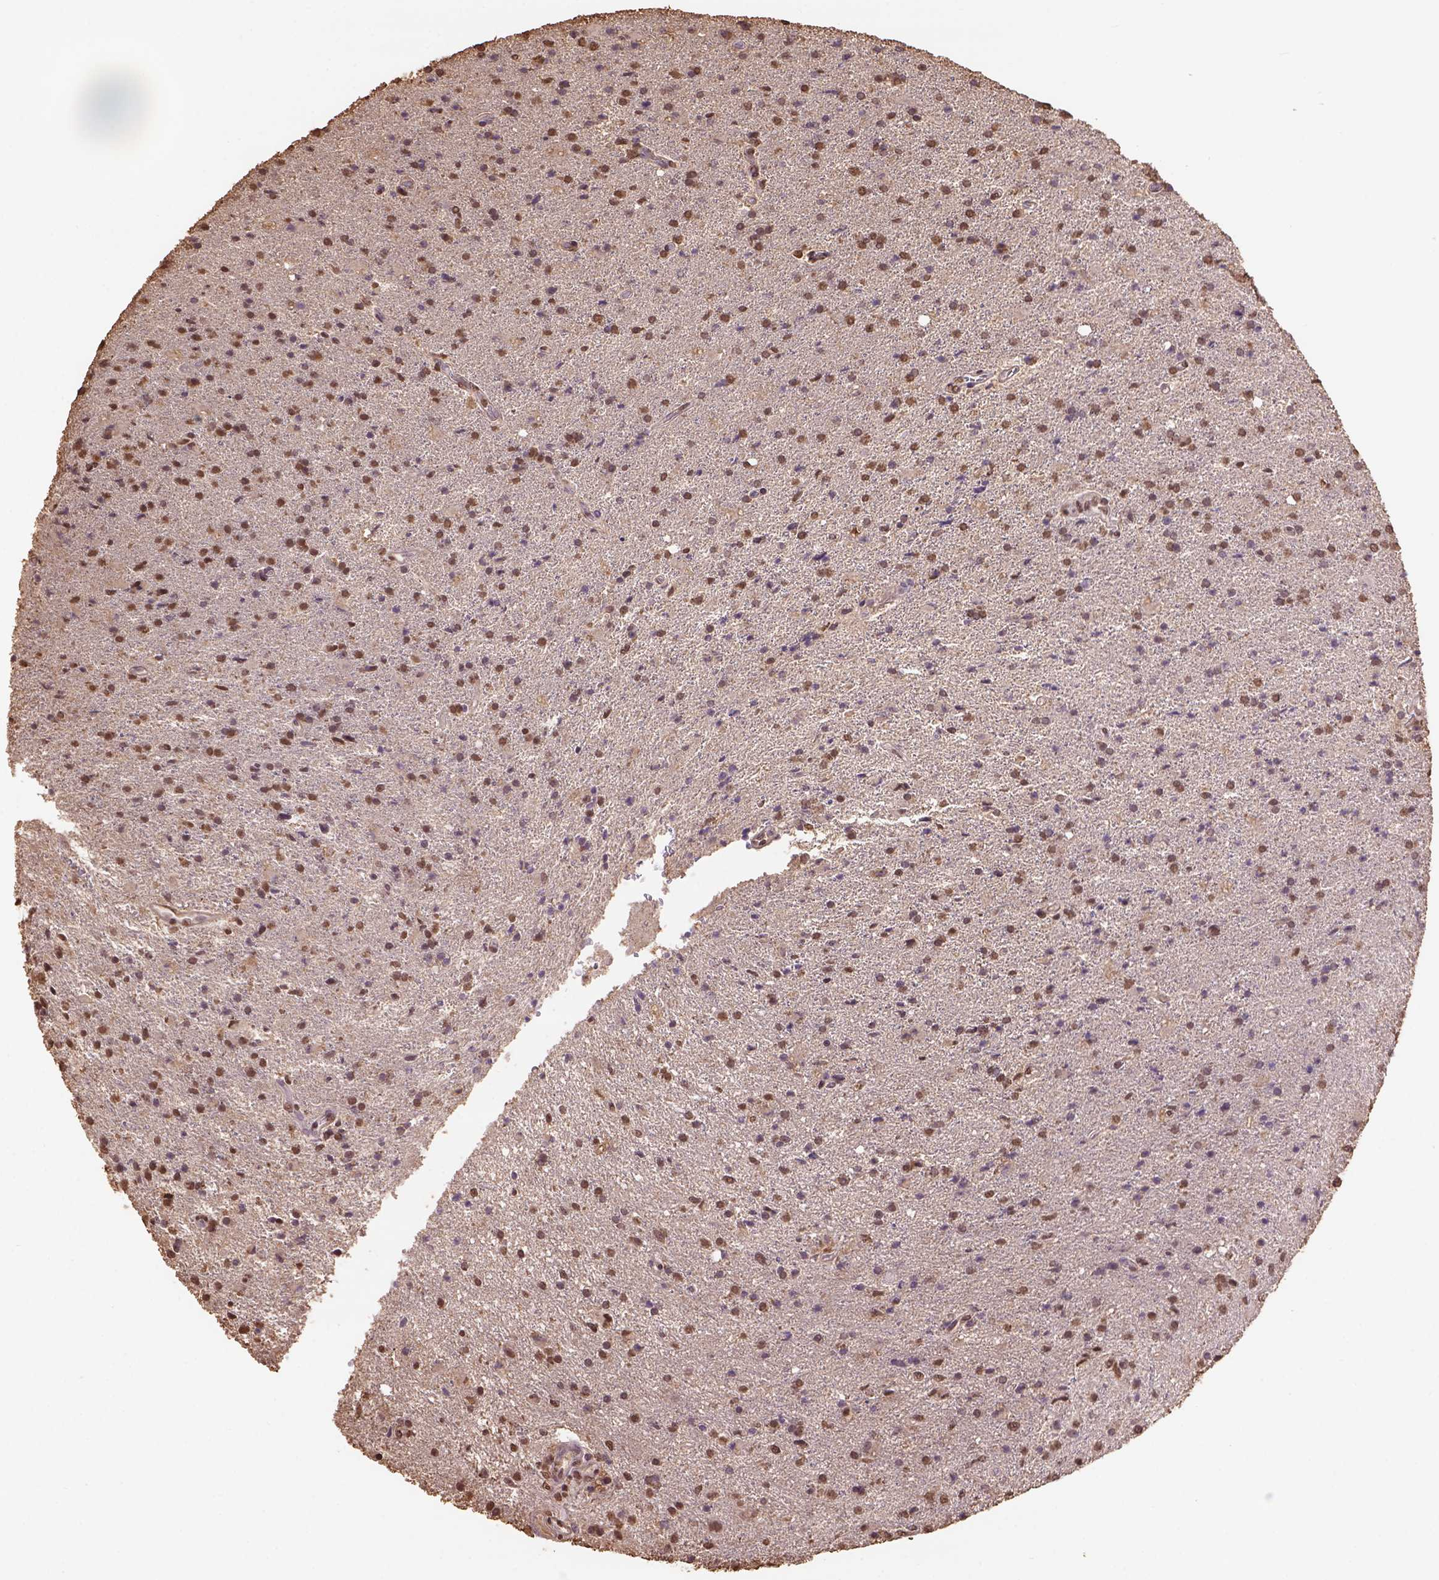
{"staining": {"intensity": "moderate", "quantity": ">75%", "location": "nuclear"}, "tissue": "glioma", "cell_type": "Tumor cells", "image_type": "cancer", "snomed": [{"axis": "morphology", "description": "Glioma, malignant, High grade"}, {"axis": "topography", "description": "Cerebral cortex"}], "caption": "Moderate nuclear protein positivity is appreciated in about >75% of tumor cells in glioma.", "gene": "CSTF2T", "patient": {"sex": "male", "age": 70}}